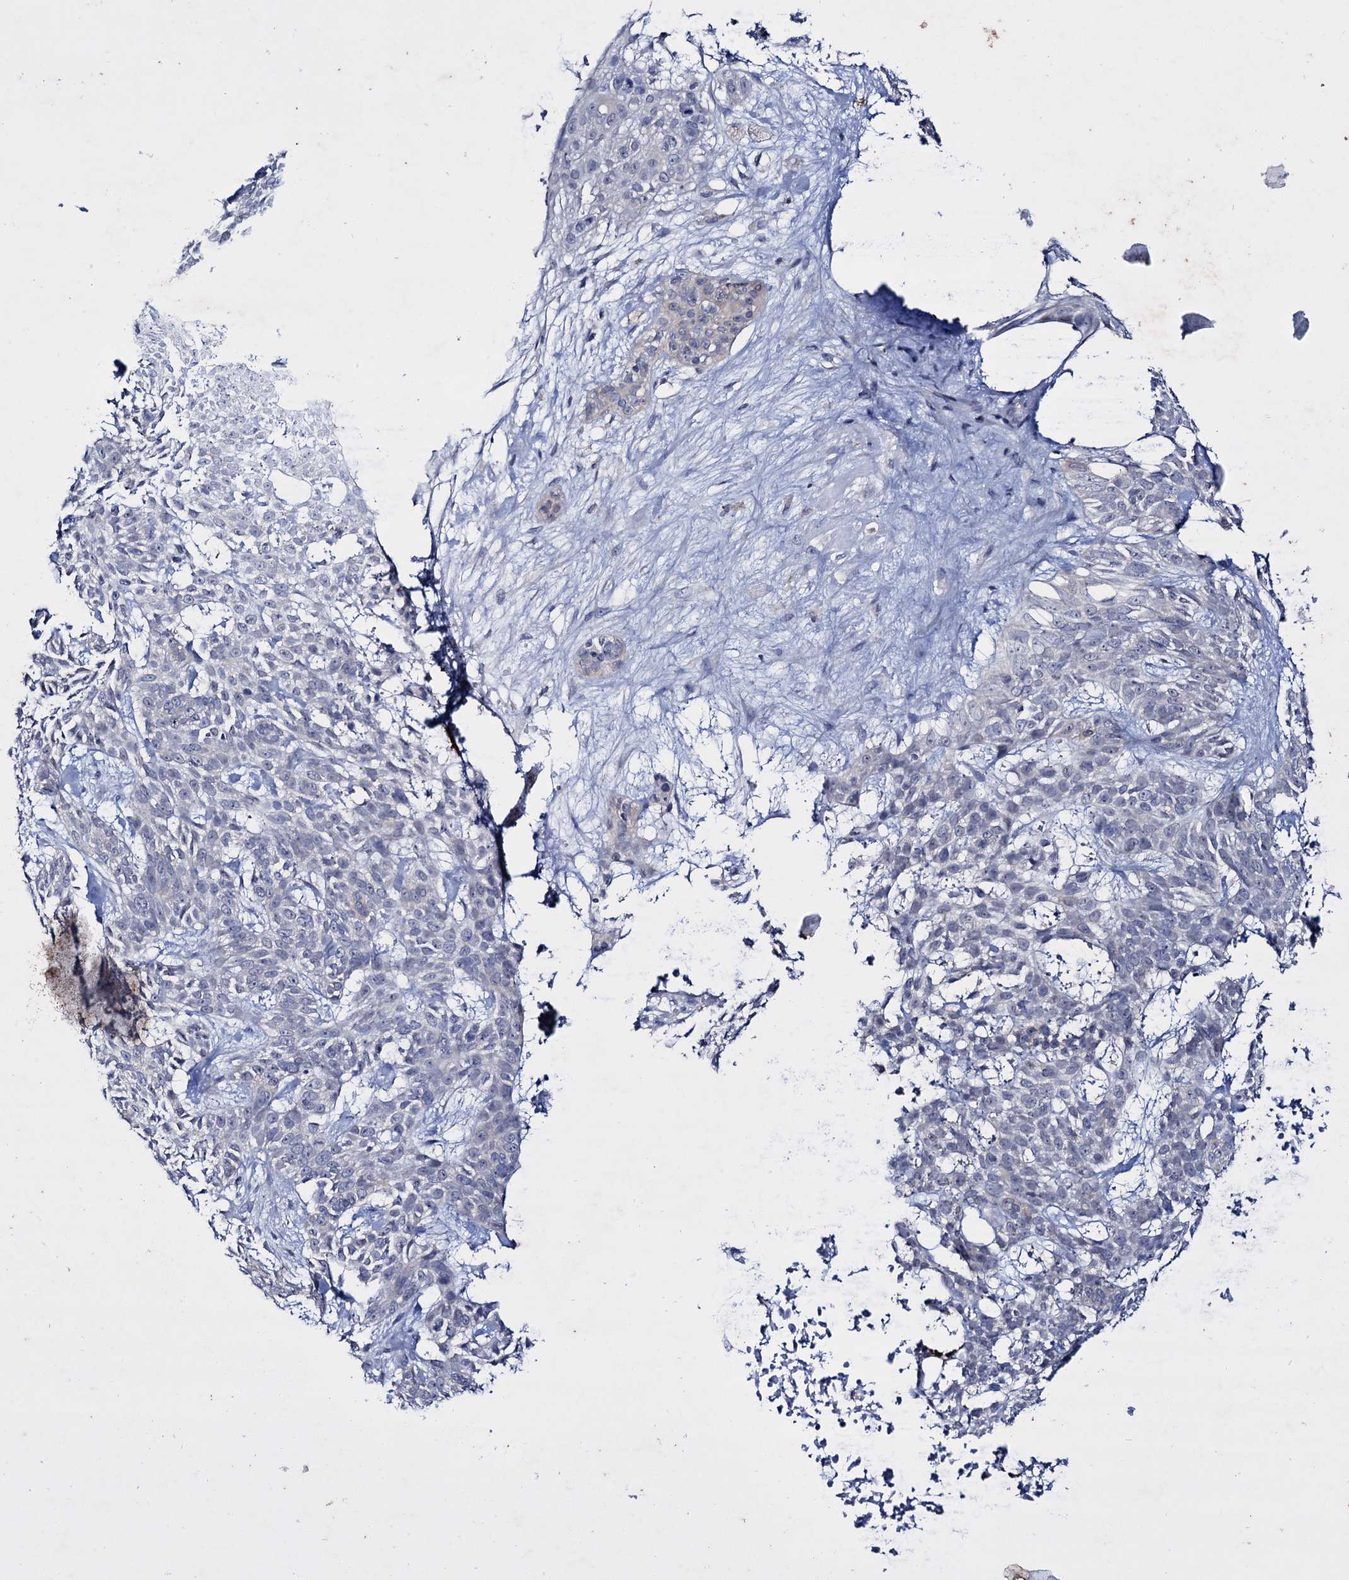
{"staining": {"intensity": "negative", "quantity": "none", "location": "none"}, "tissue": "skin cancer", "cell_type": "Tumor cells", "image_type": "cancer", "snomed": [{"axis": "morphology", "description": "Basal cell carcinoma"}, {"axis": "topography", "description": "Skin"}], "caption": "Immunohistochemistry micrograph of human basal cell carcinoma (skin) stained for a protein (brown), which reveals no positivity in tumor cells.", "gene": "LYZL4", "patient": {"sex": "male", "age": 75}}